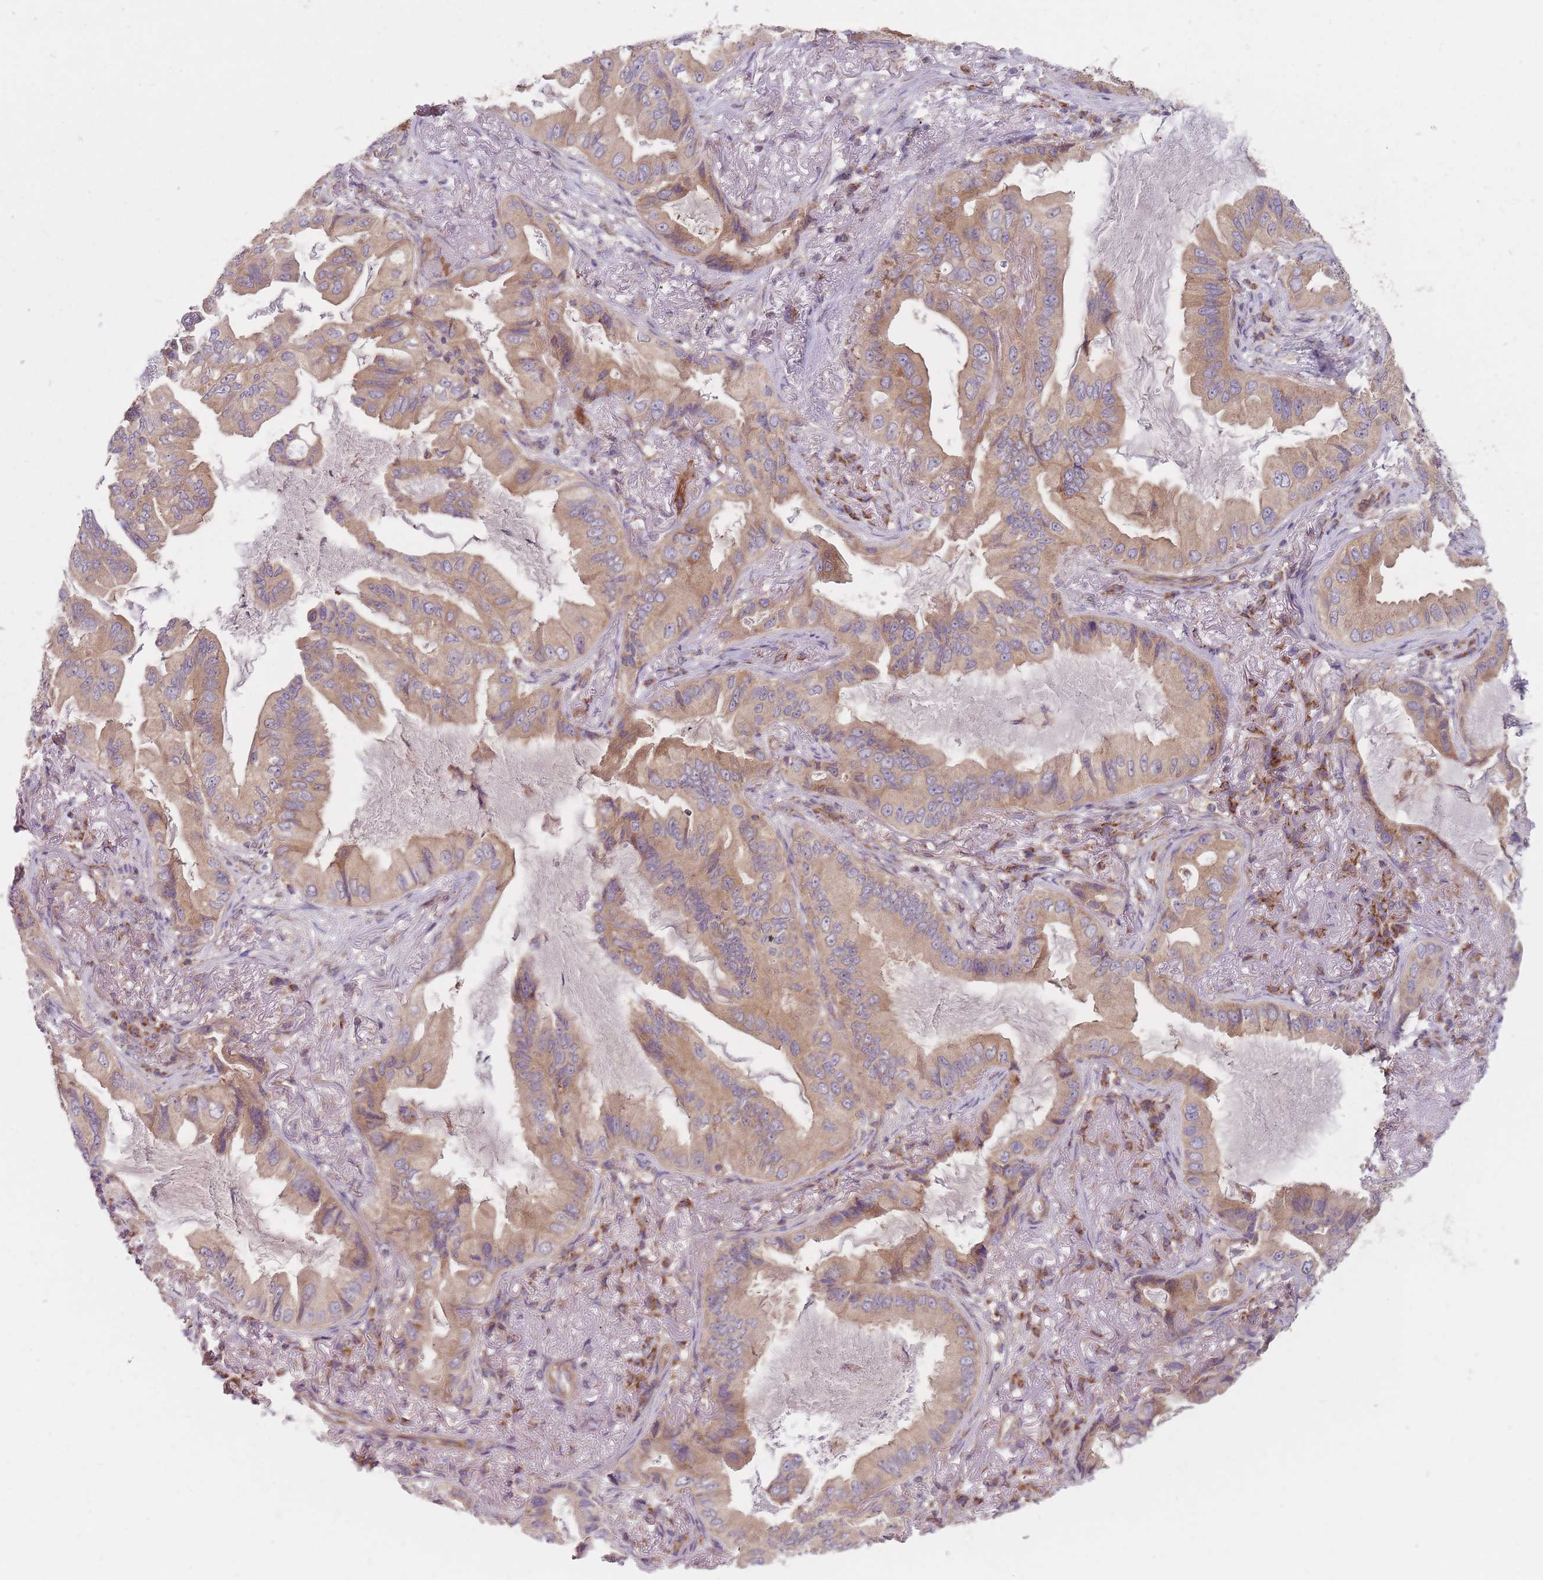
{"staining": {"intensity": "moderate", "quantity": ">75%", "location": "cytoplasmic/membranous"}, "tissue": "lung cancer", "cell_type": "Tumor cells", "image_type": "cancer", "snomed": [{"axis": "morphology", "description": "Adenocarcinoma, NOS"}, {"axis": "topography", "description": "Lung"}], "caption": "This is an image of immunohistochemistry staining of lung cancer, which shows moderate positivity in the cytoplasmic/membranous of tumor cells.", "gene": "NDUFA9", "patient": {"sex": "female", "age": 69}}